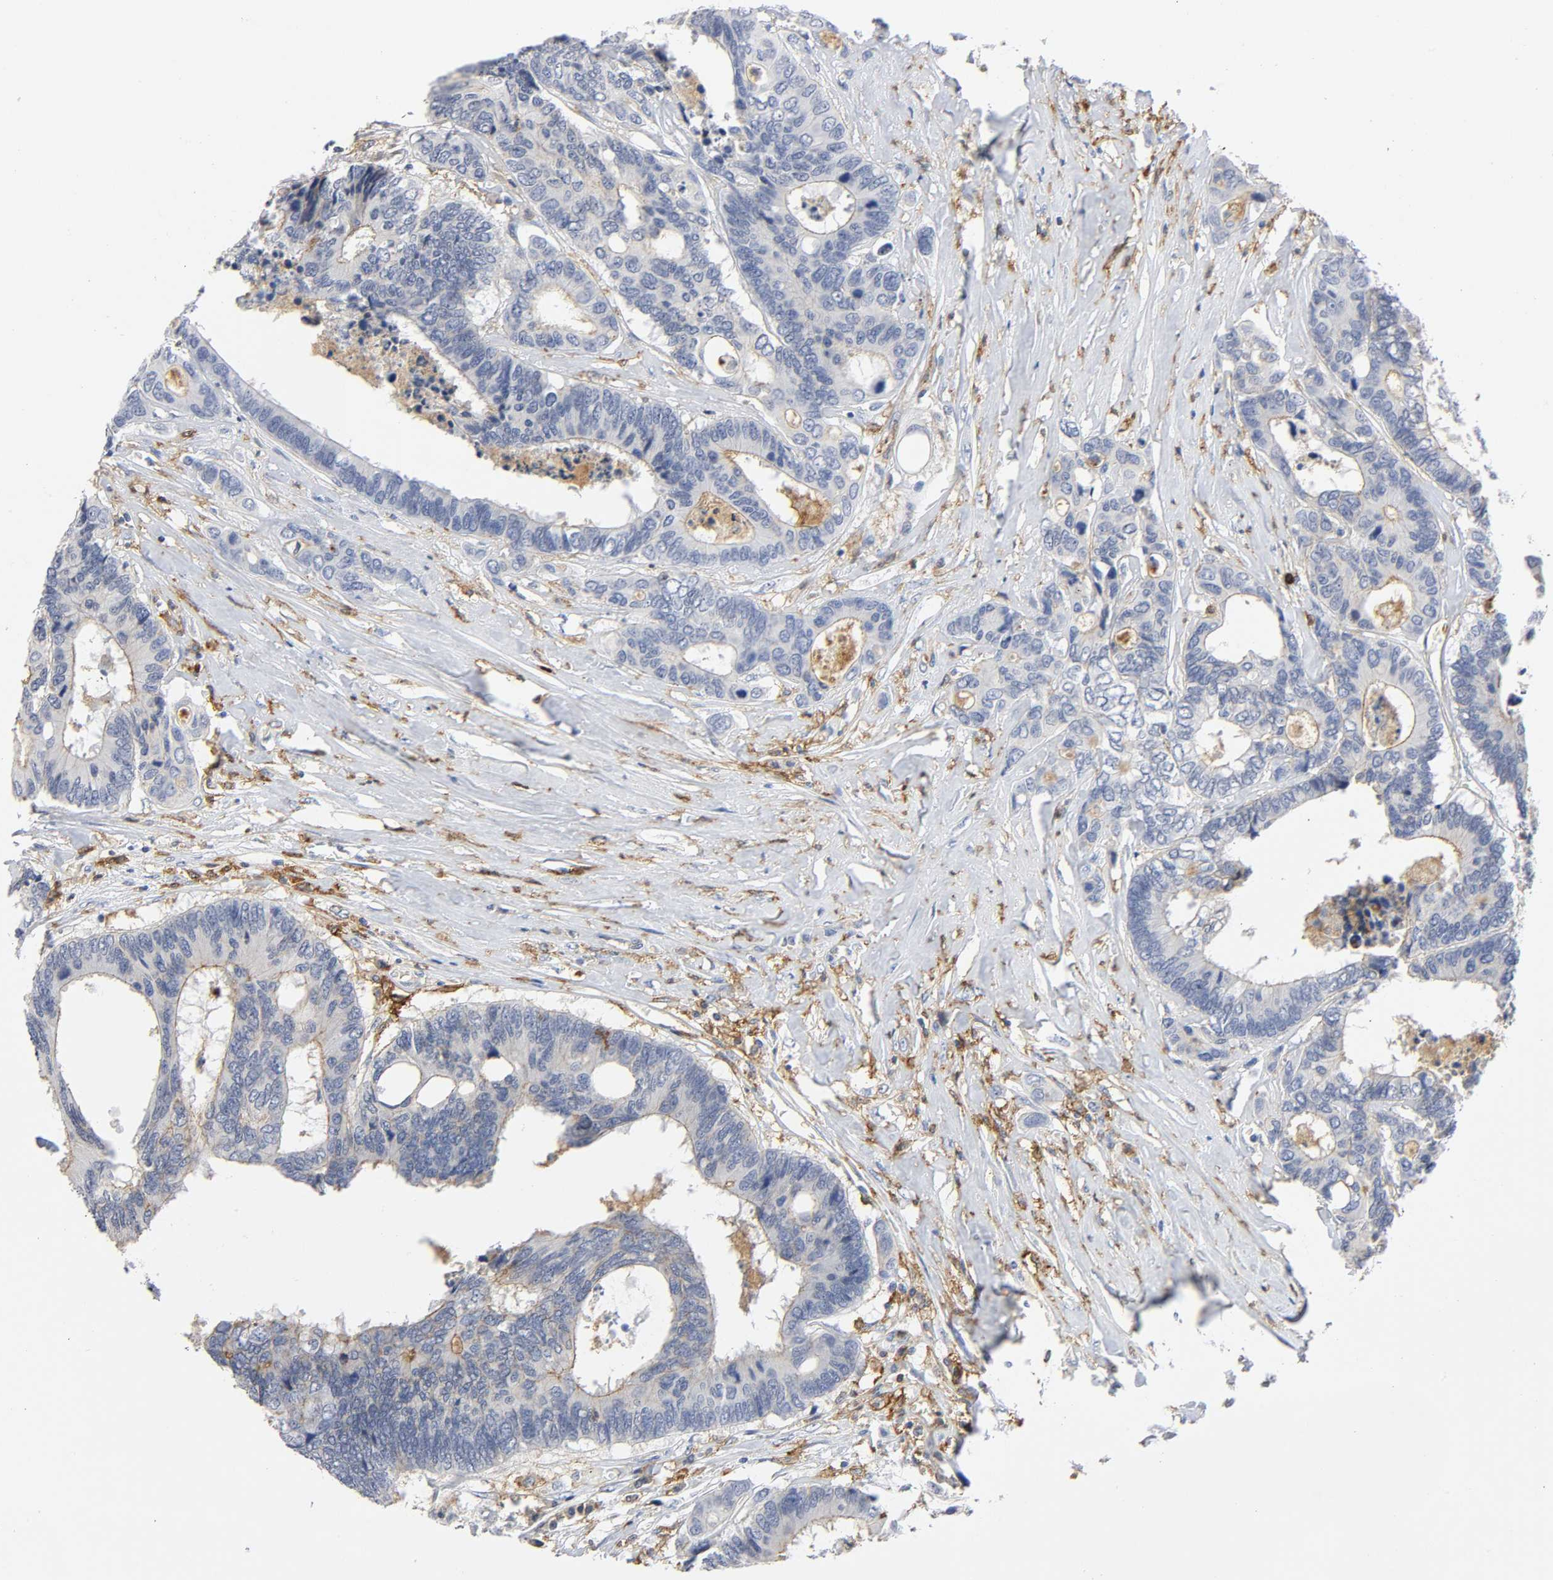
{"staining": {"intensity": "negative", "quantity": "none", "location": "none"}, "tissue": "colorectal cancer", "cell_type": "Tumor cells", "image_type": "cancer", "snomed": [{"axis": "morphology", "description": "Adenocarcinoma, NOS"}, {"axis": "topography", "description": "Rectum"}], "caption": "The micrograph displays no staining of tumor cells in colorectal cancer.", "gene": "LYN", "patient": {"sex": "male", "age": 55}}